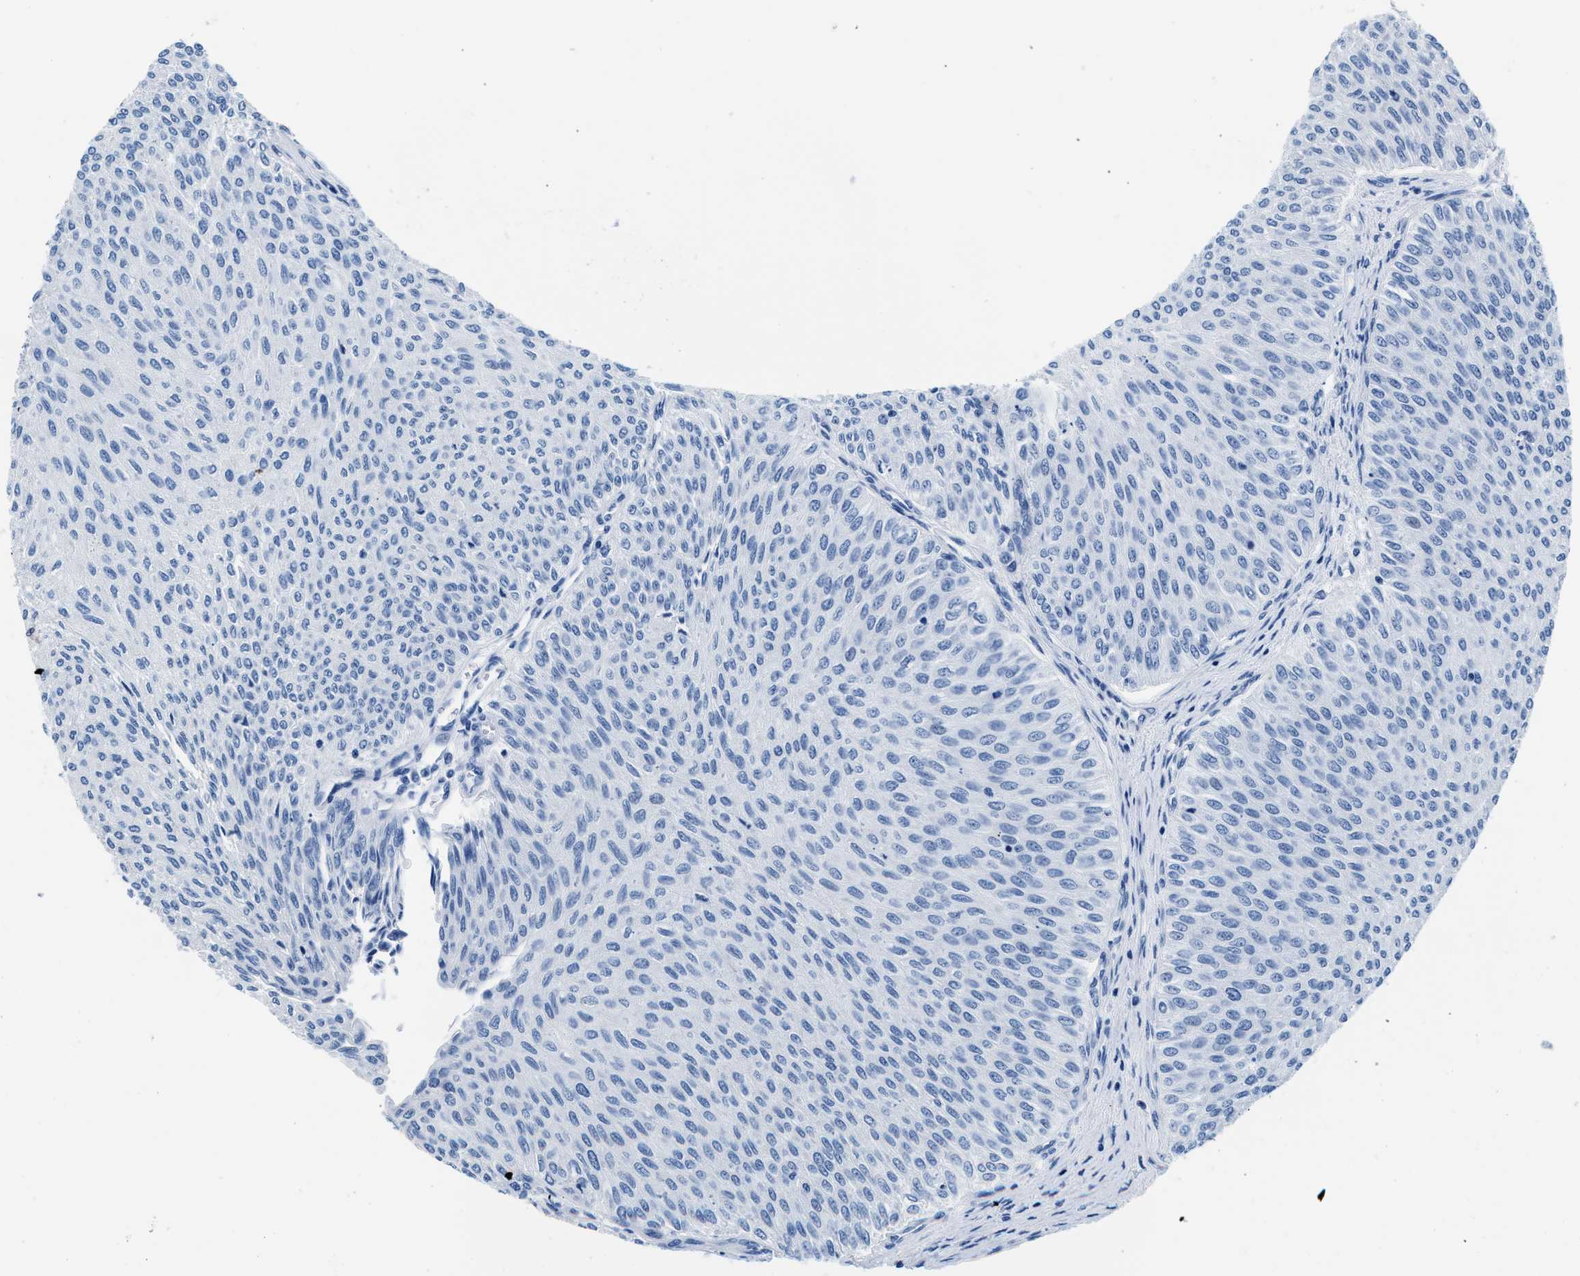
{"staining": {"intensity": "negative", "quantity": "none", "location": "none"}, "tissue": "urothelial cancer", "cell_type": "Tumor cells", "image_type": "cancer", "snomed": [{"axis": "morphology", "description": "Urothelial carcinoma, Low grade"}, {"axis": "topography", "description": "Urinary bladder"}], "caption": "This is a histopathology image of immunohistochemistry (IHC) staining of urothelial carcinoma (low-grade), which shows no expression in tumor cells.", "gene": "CPS1", "patient": {"sex": "male", "age": 78}}